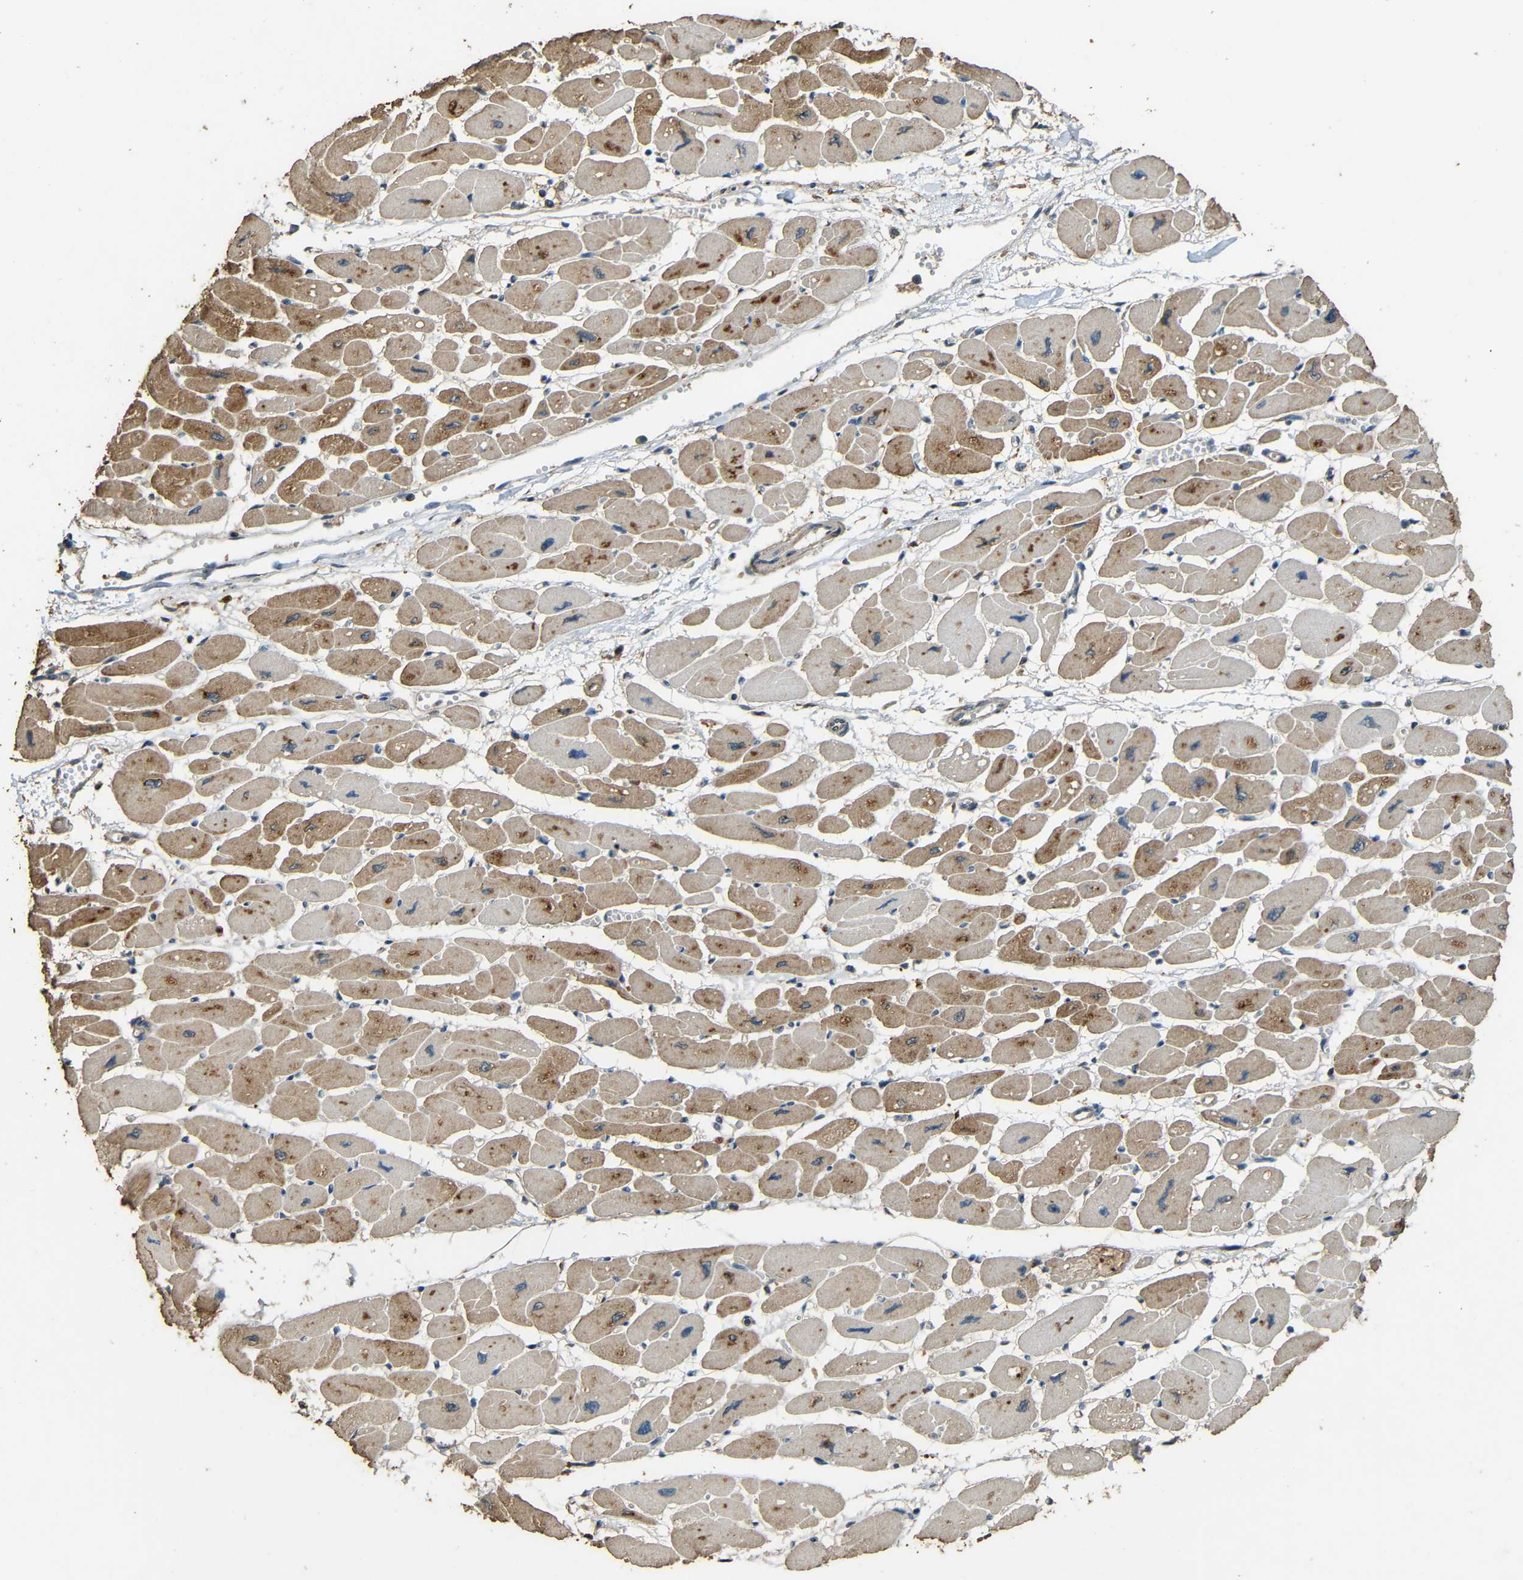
{"staining": {"intensity": "moderate", "quantity": ">75%", "location": "cytoplasmic/membranous"}, "tissue": "heart muscle", "cell_type": "Cardiomyocytes", "image_type": "normal", "snomed": [{"axis": "morphology", "description": "Normal tissue, NOS"}, {"axis": "topography", "description": "Heart"}], "caption": "Immunohistochemistry (DAB) staining of benign human heart muscle shows moderate cytoplasmic/membranous protein positivity in about >75% of cardiomyocytes.", "gene": "PDE5A", "patient": {"sex": "female", "age": 54}}